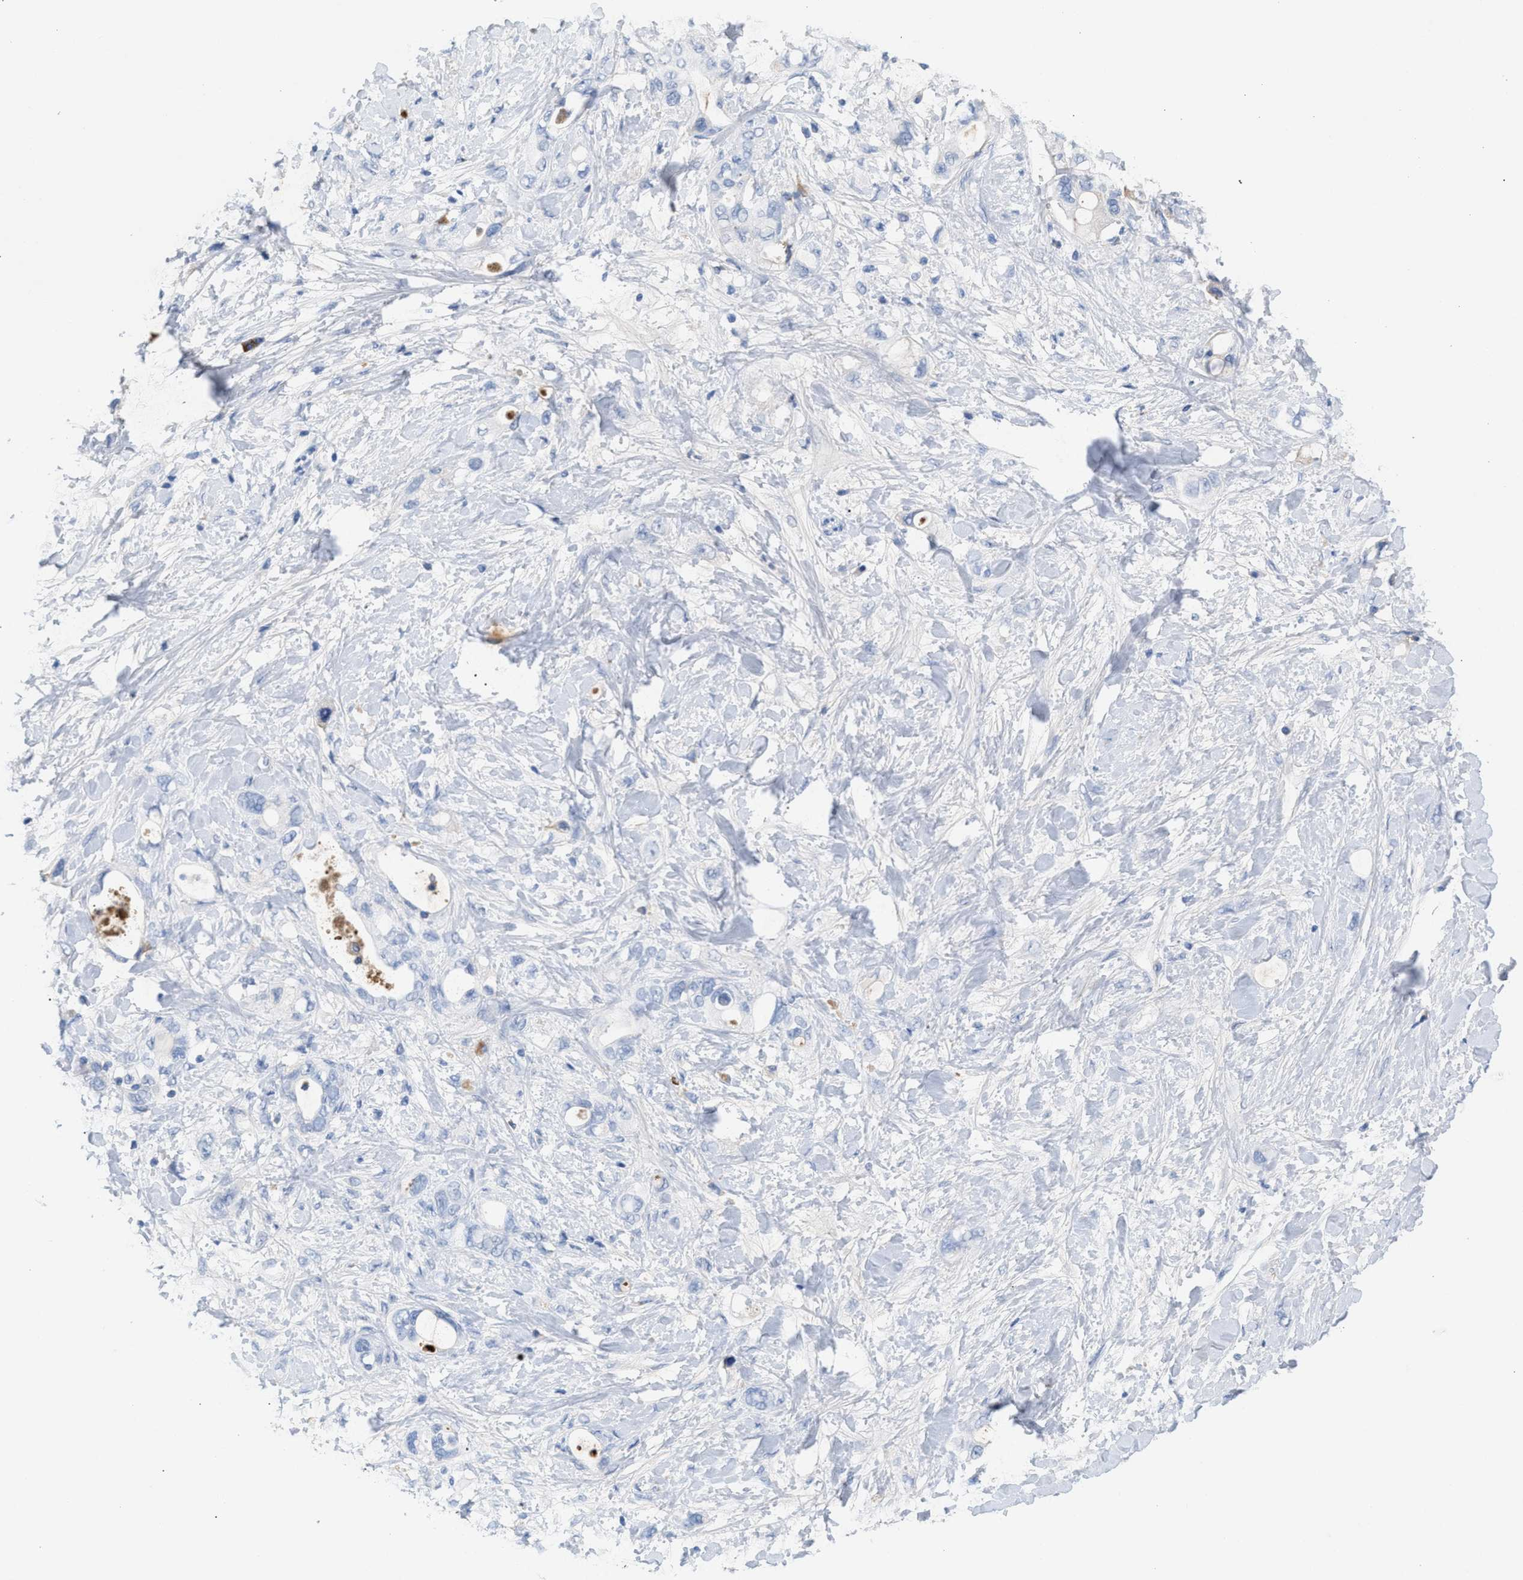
{"staining": {"intensity": "negative", "quantity": "none", "location": "none"}, "tissue": "pancreatic cancer", "cell_type": "Tumor cells", "image_type": "cancer", "snomed": [{"axis": "morphology", "description": "Adenocarcinoma, NOS"}, {"axis": "topography", "description": "Pancreas"}], "caption": "Tumor cells show no significant protein positivity in pancreatic adenocarcinoma.", "gene": "APOH", "patient": {"sex": "female", "age": 56}}